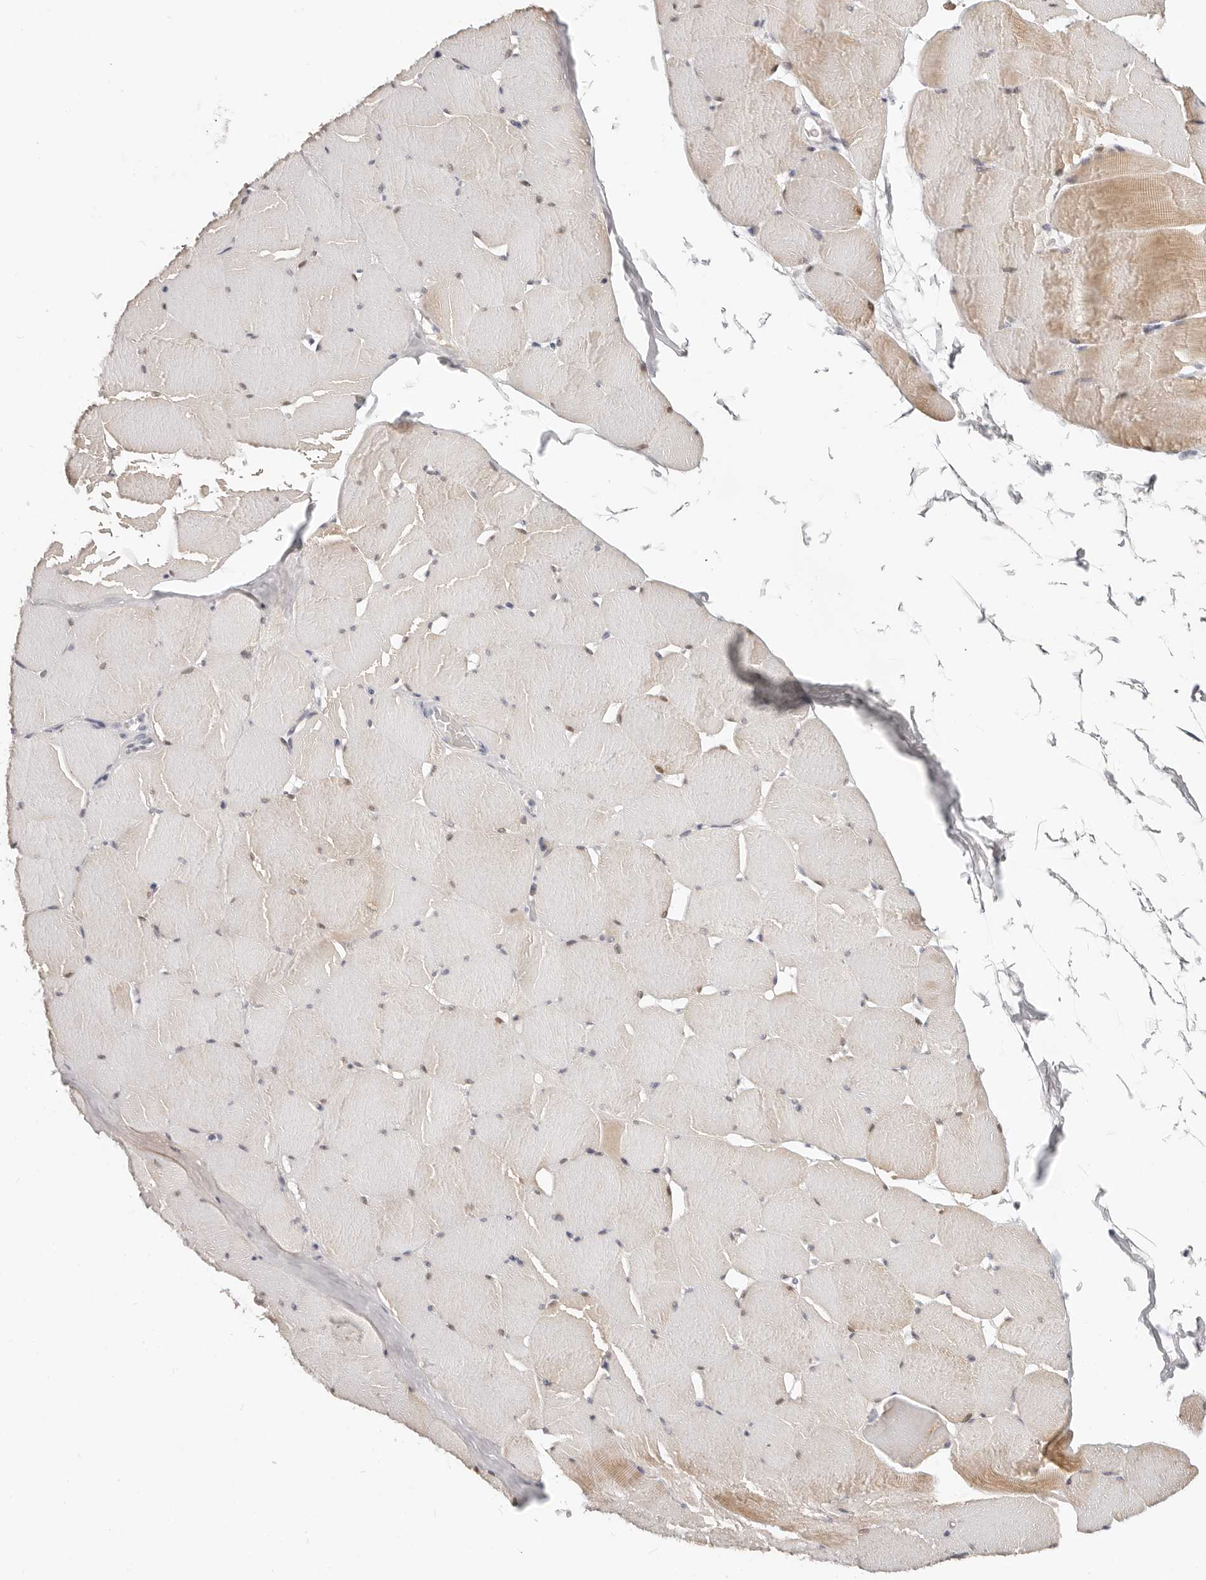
{"staining": {"intensity": "moderate", "quantity": "<25%", "location": "cytoplasmic/membranous,nuclear"}, "tissue": "skeletal muscle", "cell_type": "Myocytes", "image_type": "normal", "snomed": [{"axis": "morphology", "description": "Normal tissue, NOS"}, {"axis": "topography", "description": "Skeletal muscle"}], "caption": "Immunohistochemical staining of normal human skeletal muscle displays low levels of moderate cytoplasmic/membranous,nuclear positivity in approximately <25% of myocytes. (Brightfield microscopy of DAB IHC at high magnification).", "gene": "TMEM63B", "patient": {"sex": "male", "age": 62}}